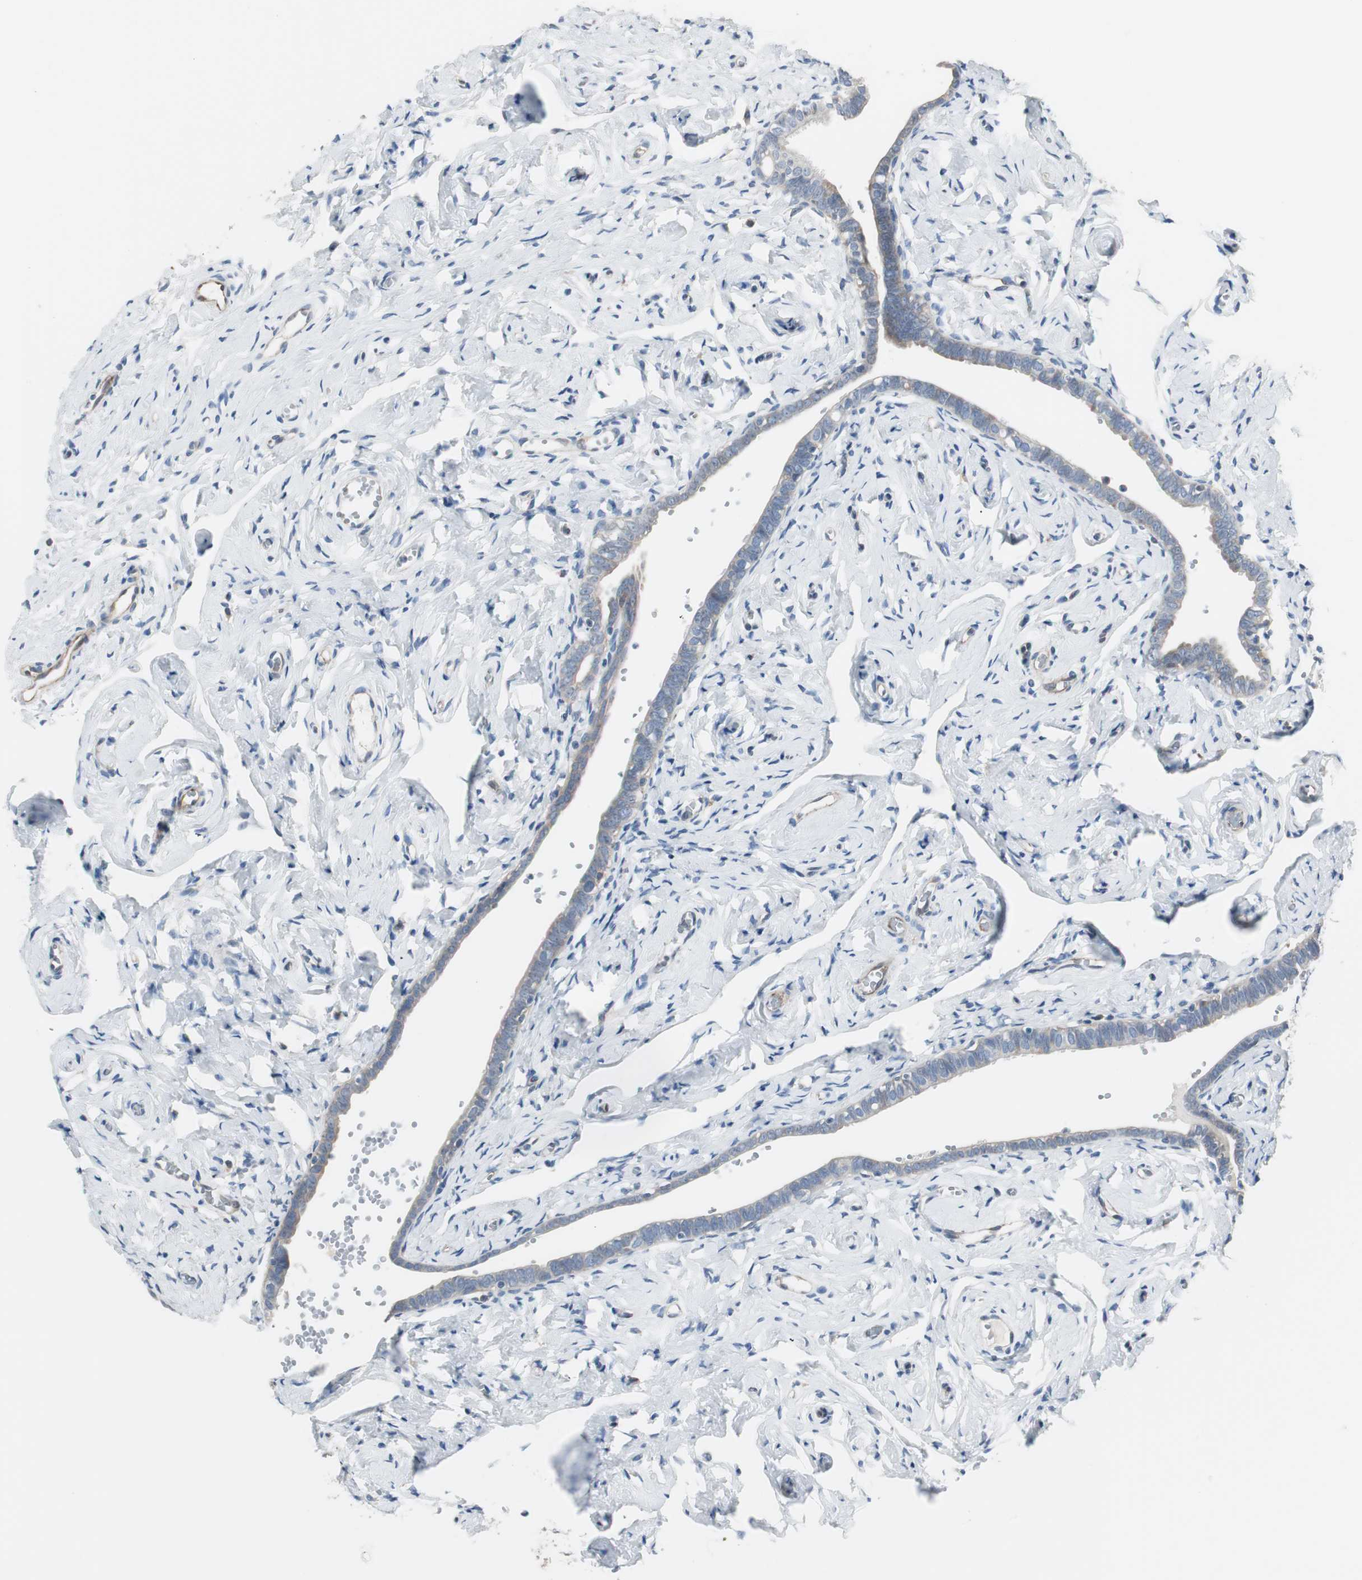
{"staining": {"intensity": "weak", "quantity": "25%-75%", "location": "cytoplasmic/membranous"}, "tissue": "fallopian tube", "cell_type": "Glandular cells", "image_type": "normal", "snomed": [{"axis": "morphology", "description": "Normal tissue, NOS"}, {"axis": "topography", "description": "Fallopian tube"}], "caption": "Immunohistochemical staining of normal fallopian tube shows low levels of weak cytoplasmic/membranous expression in approximately 25%-75% of glandular cells.", "gene": "SWAP70", "patient": {"sex": "female", "age": 71}}